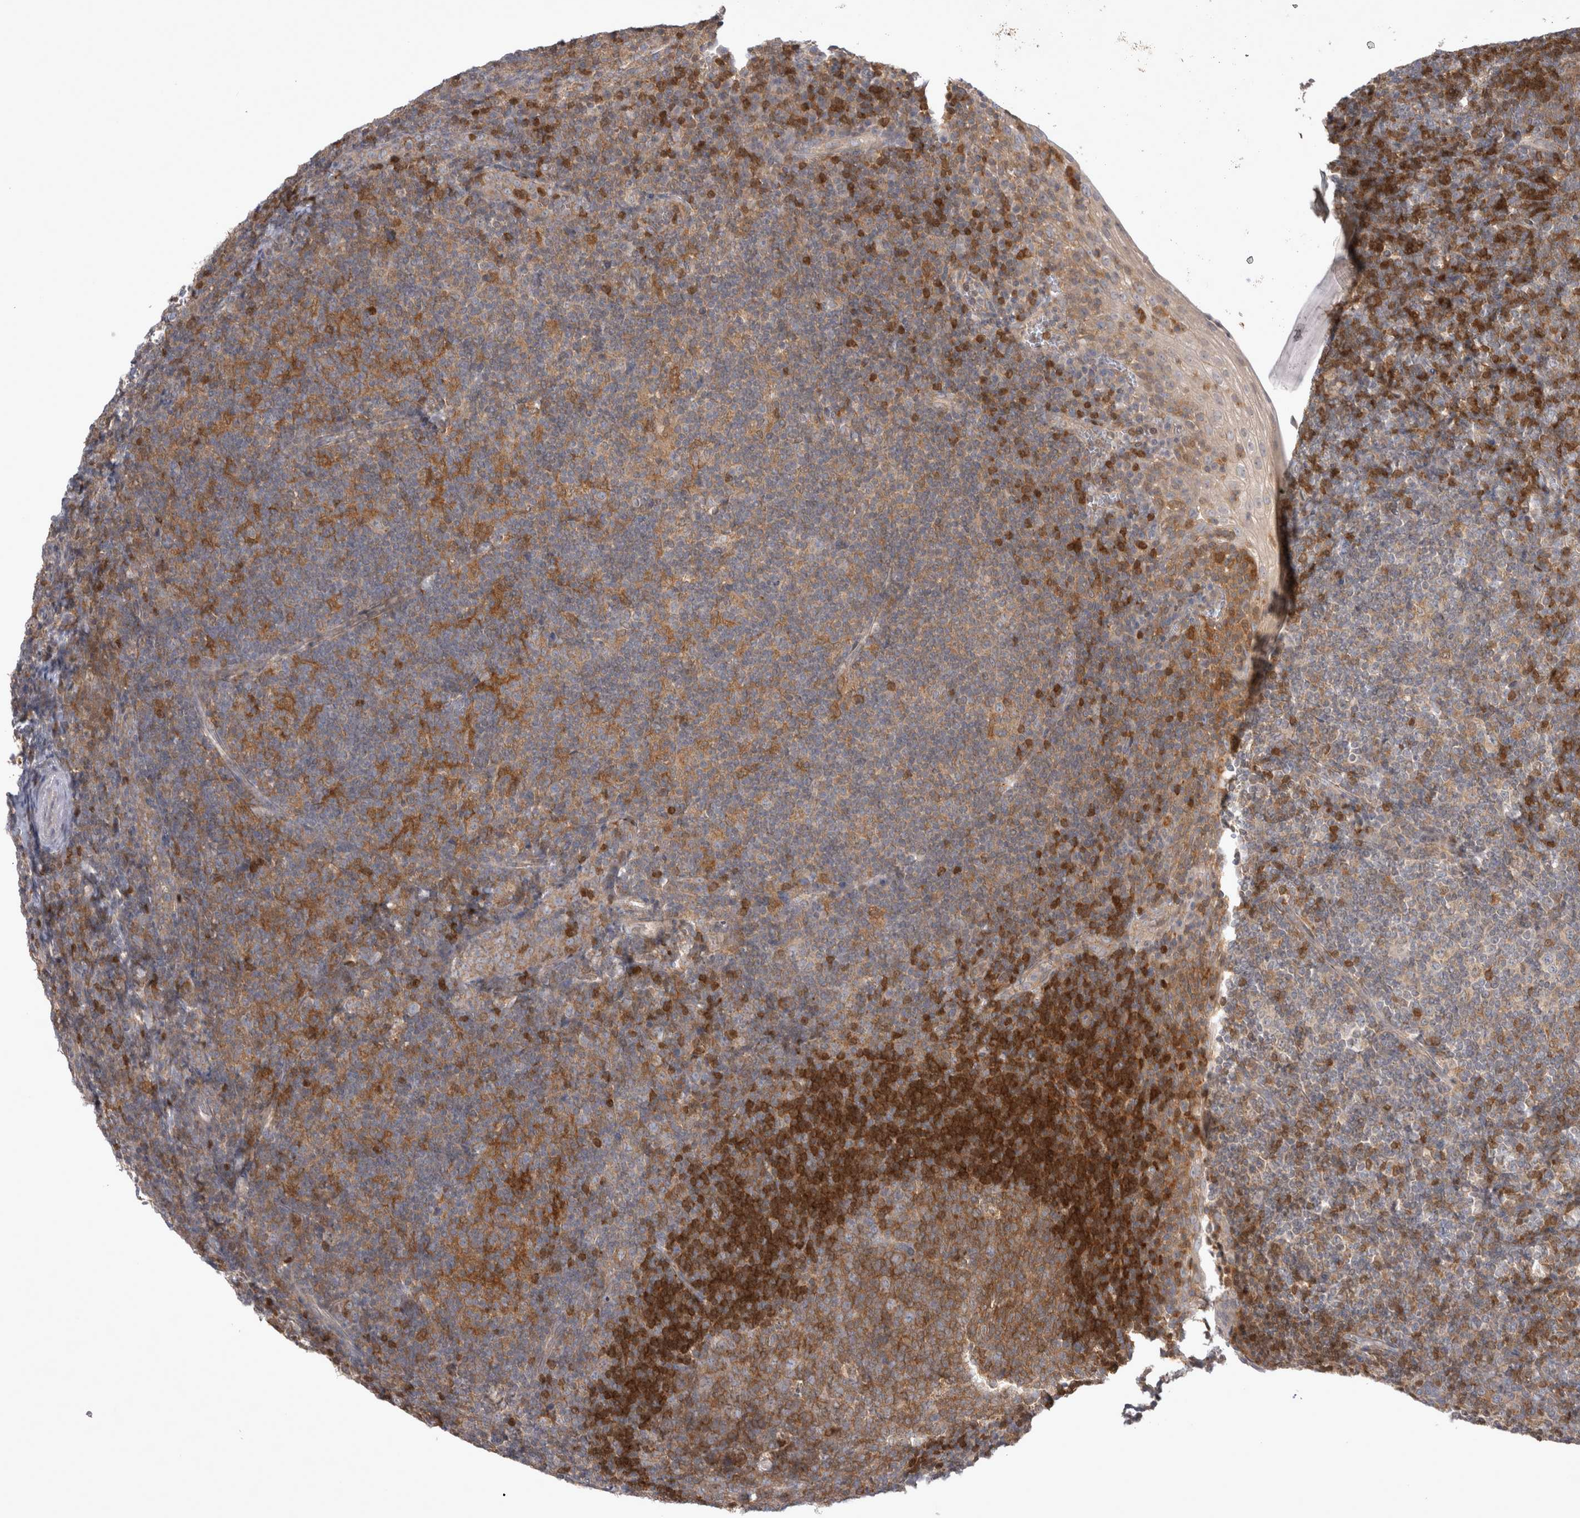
{"staining": {"intensity": "moderate", "quantity": "25%-75%", "location": "cytoplasmic/membranous"}, "tissue": "tonsil", "cell_type": "Germinal center cells", "image_type": "normal", "snomed": [{"axis": "morphology", "description": "Normal tissue, NOS"}, {"axis": "topography", "description": "Tonsil"}], "caption": "A medium amount of moderate cytoplasmic/membranous staining is present in about 25%-75% of germinal center cells in unremarkable tonsil. (brown staining indicates protein expression, while blue staining denotes nuclei).", "gene": "SRD5A3", "patient": {"sex": "male", "age": 37}}